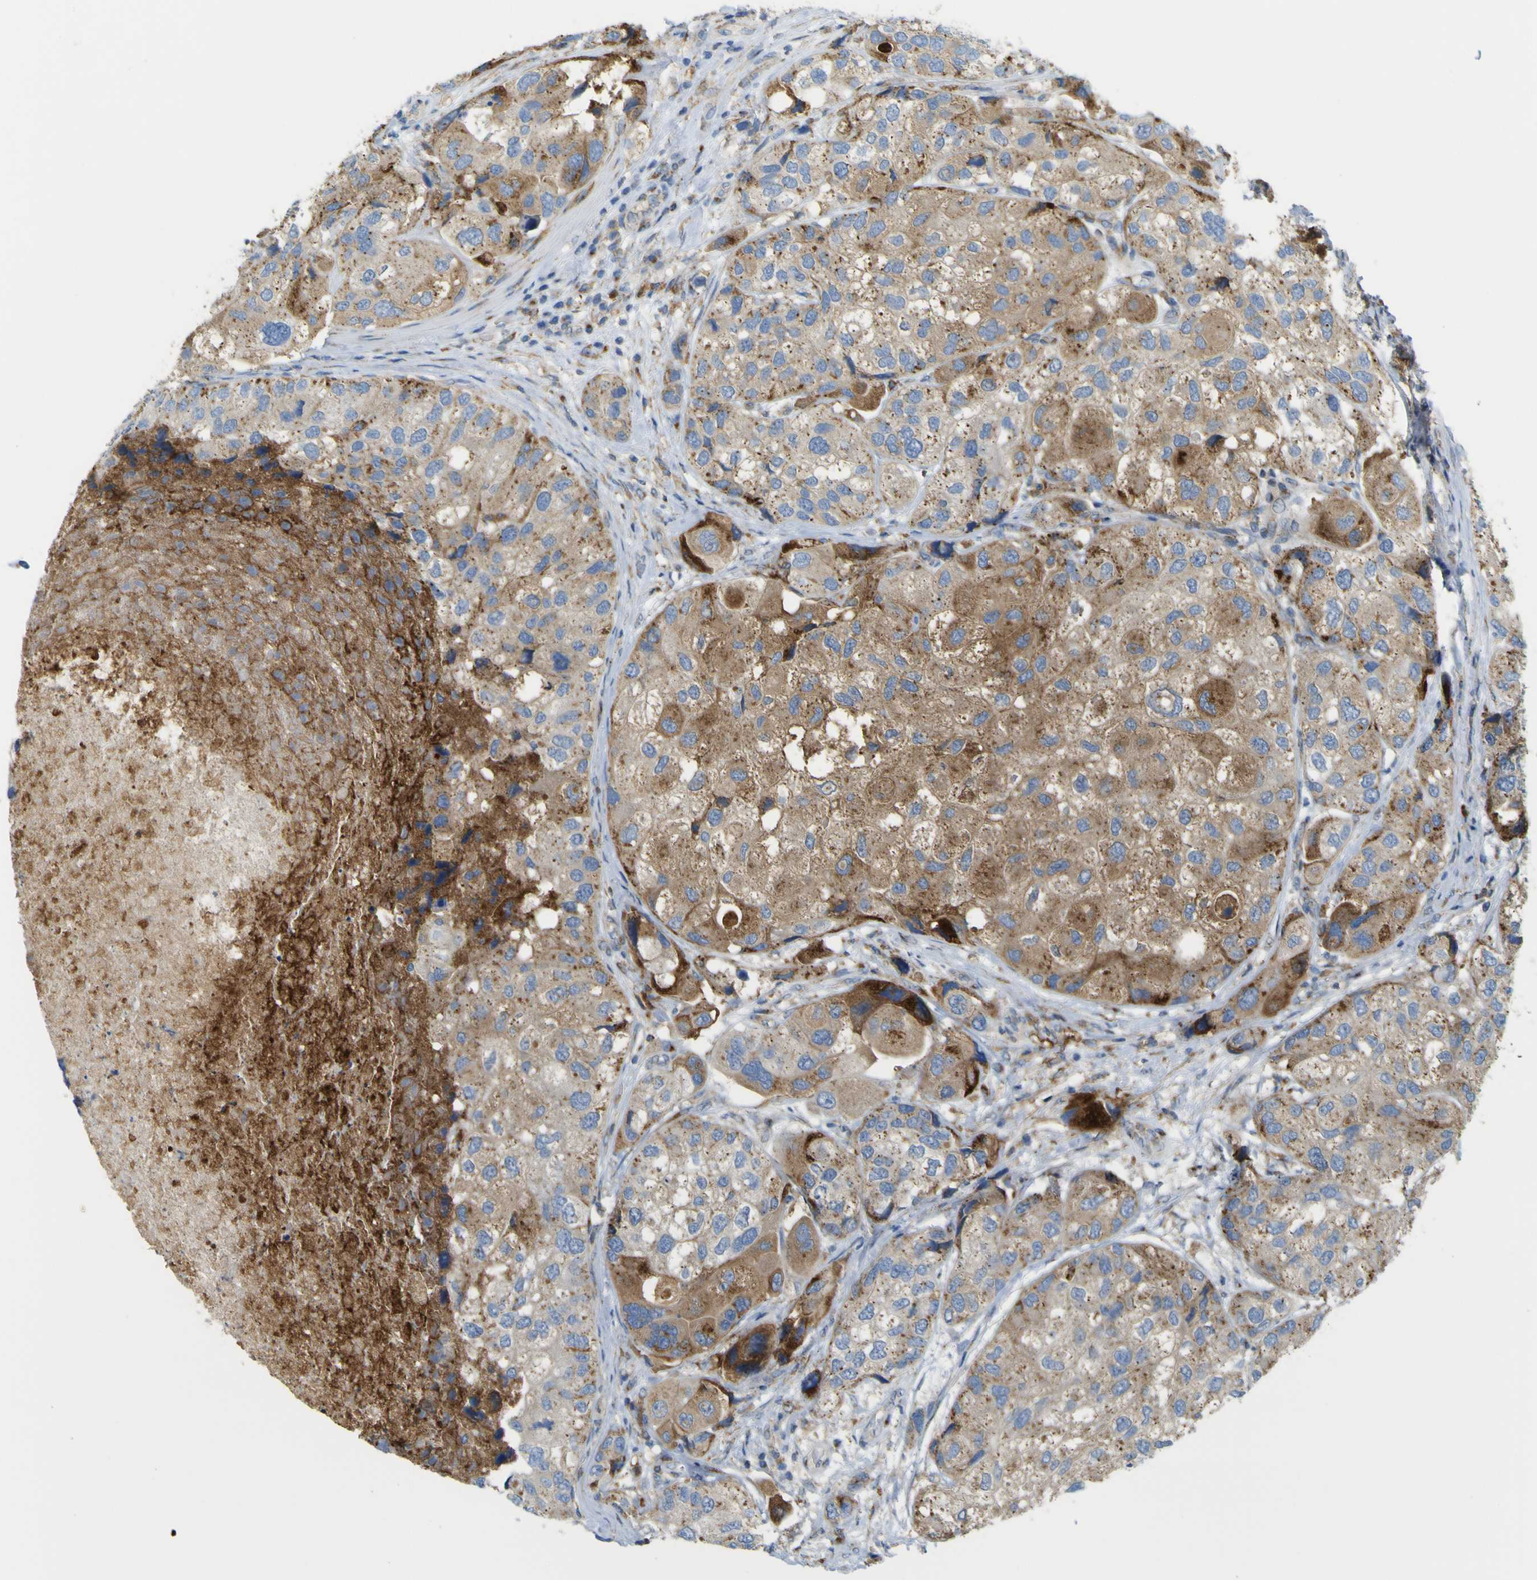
{"staining": {"intensity": "moderate", "quantity": ">75%", "location": "cytoplasmic/membranous"}, "tissue": "urothelial cancer", "cell_type": "Tumor cells", "image_type": "cancer", "snomed": [{"axis": "morphology", "description": "Urothelial carcinoma, High grade"}, {"axis": "topography", "description": "Urinary bladder"}], "caption": "DAB immunohistochemical staining of human urothelial carcinoma (high-grade) demonstrates moderate cytoplasmic/membranous protein positivity in about >75% of tumor cells. (IHC, brightfield microscopy, high magnification).", "gene": "IGF2R", "patient": {"sex": "female", "age": 64}}